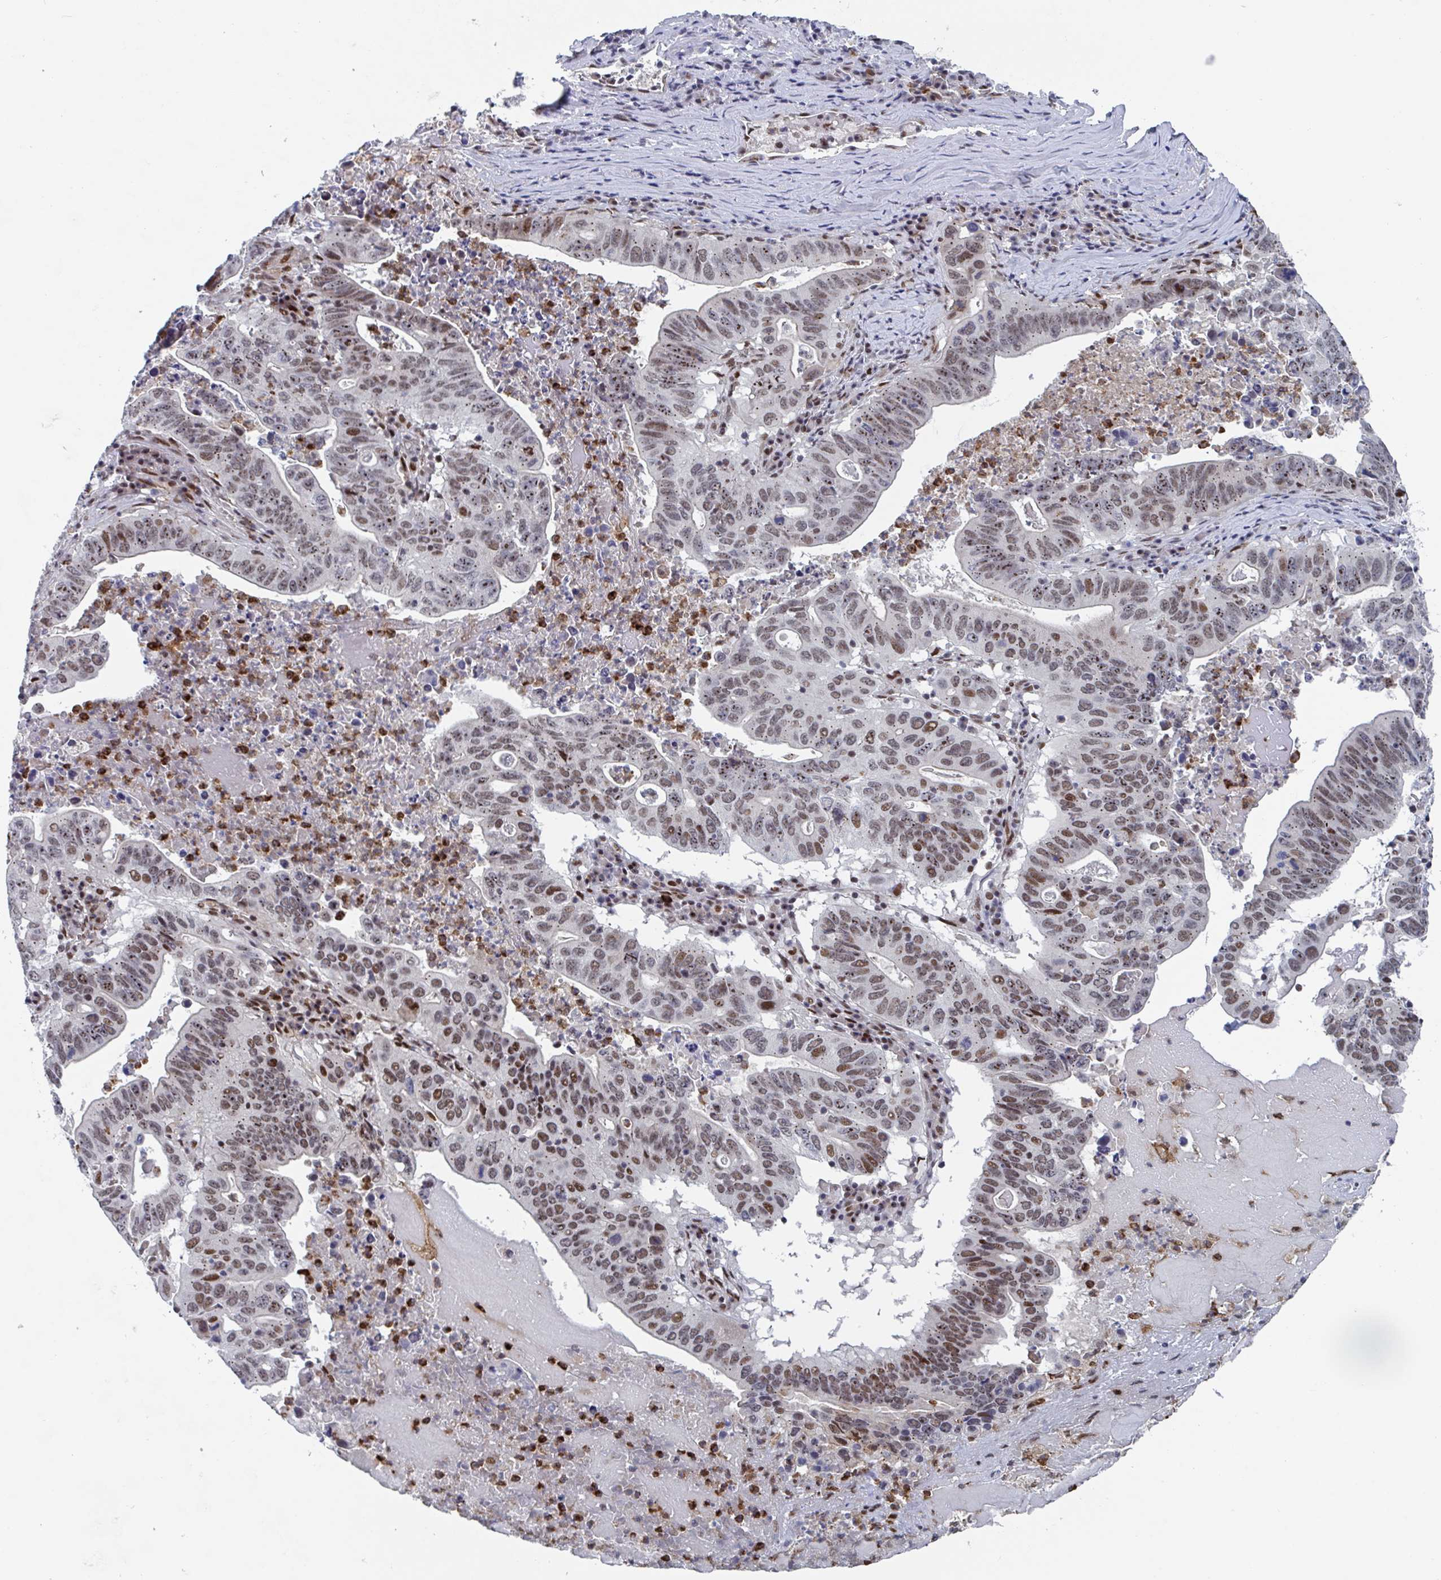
{"staining": {"intensity": "moderate", "quantity": "25%-75%", "location": "nuclear"}, "tissue": "lung cancer", "cell_type": "Tumor cells", "image_type": "cancer", "snomed": [{"axis": "morphology", "description": "Adenocarcinoma, NOS"}, {"axis": "topography", "description": "Lung"}], "caption": "Immunohistochemistry (IHC) micrograph of neoplastic tissue: human lung adenocarcinoma stained using IHC displays medium levels of moderate protein expression localized specifically in the nuclear of tumor cells, appearing as a nuclear brown color.", "gene": "RNF212", "patient": {"sex": "female", "age": 60}}